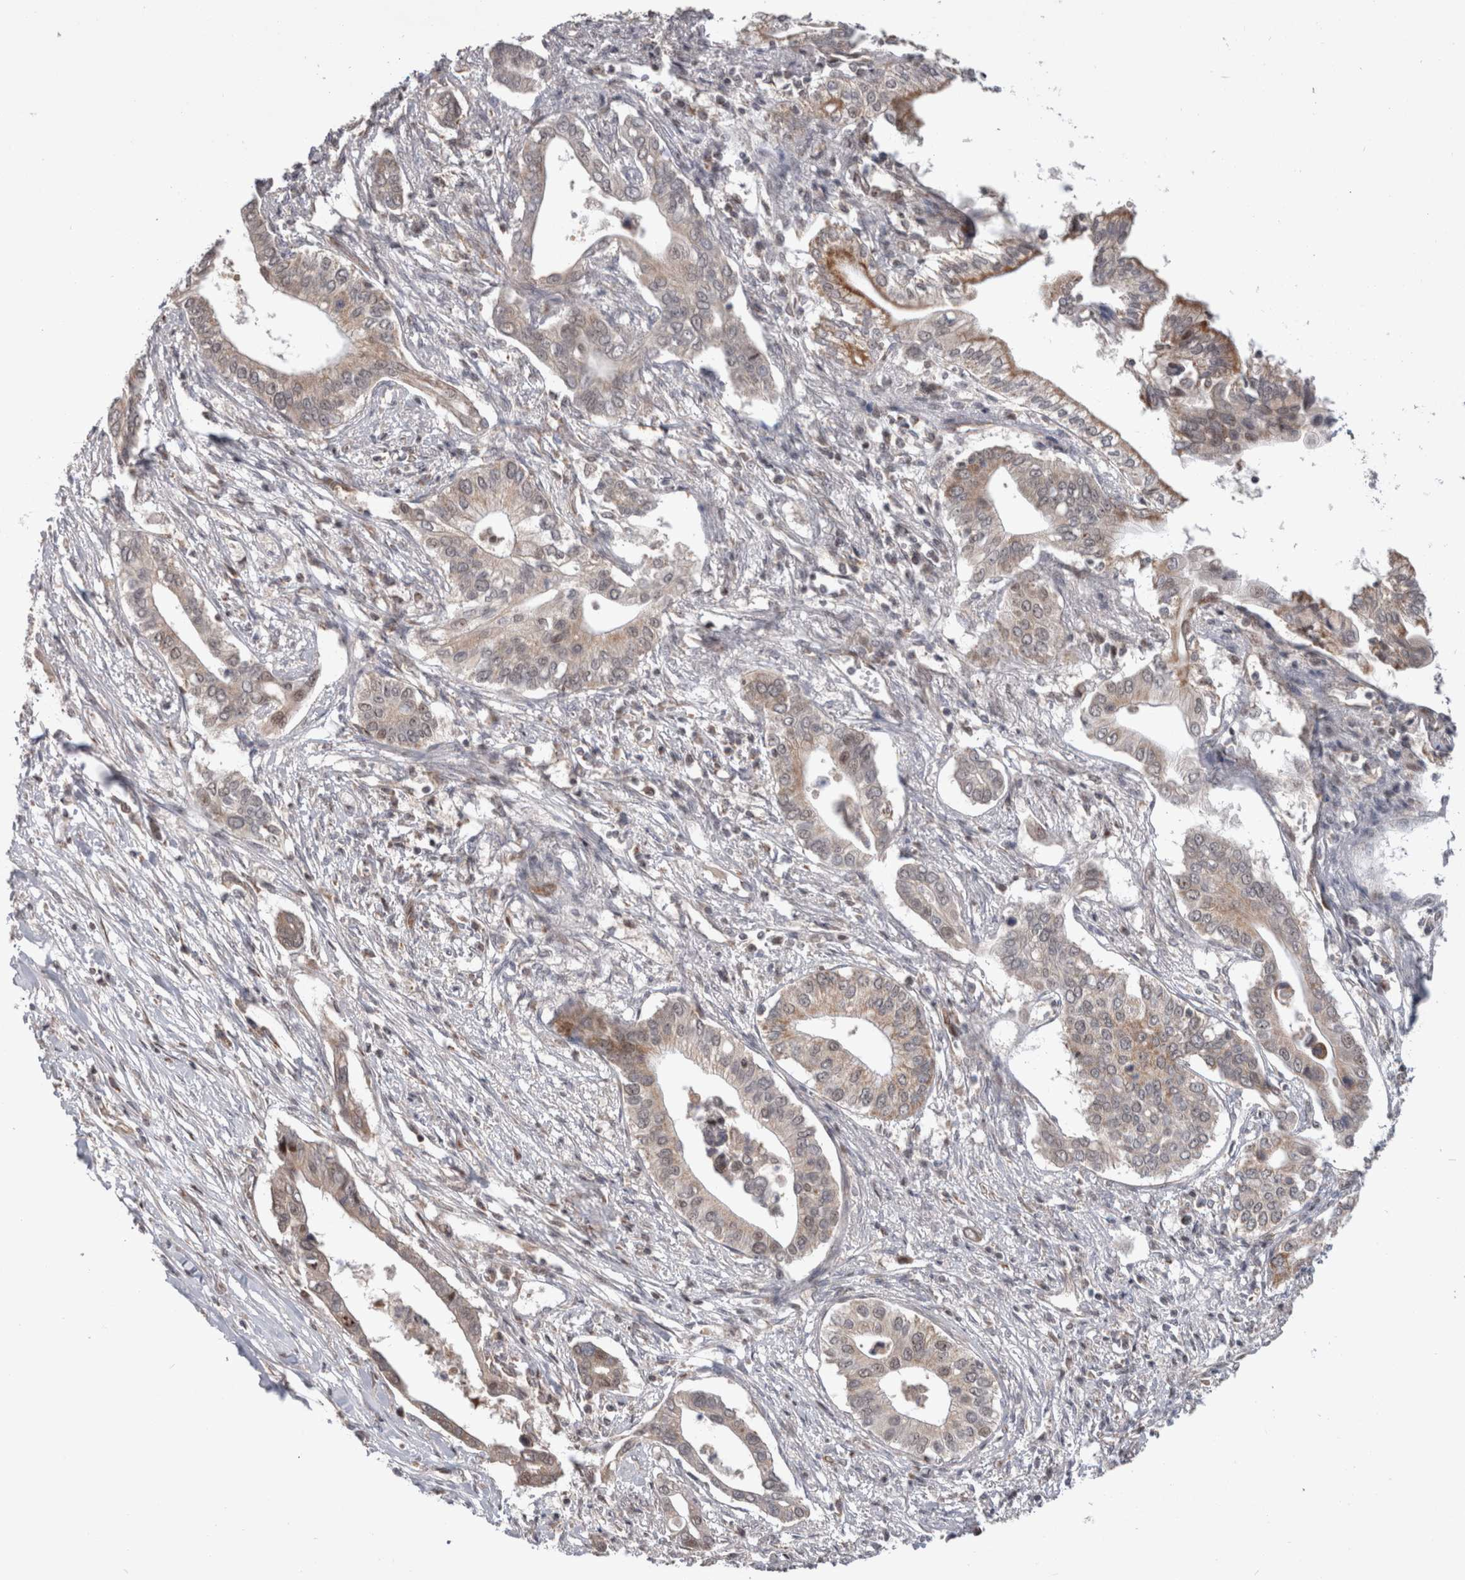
{"staining": {"intensity": "weak", "quantity": "25%-75%", "location": "cytoplasmic/membranous"}, "tissue": "pancreatic cancer", "cell_type": "Tumor cells", "image_type": "cancer", "snomed": [{"axis": "morphology", "description": "Normal tissue, NOS"}, {"axis": "morphology", "description": "Adenocarcinoma, NOS"}, {"axis": "topography", "description": "Pancreas"}, {"axis": "topography", "description": "Peripheral nerve tissue"}], "caption": "Protein positivity by immunohistochemistry (IHC) displays weak cytoplasmic/membranous positivity in approximately 25%-75% of tumor cells in pancreatic cancer (adenocarcinoma).", "gene": "MRPL37", "patient": {"sex": "male", "age": 59}}